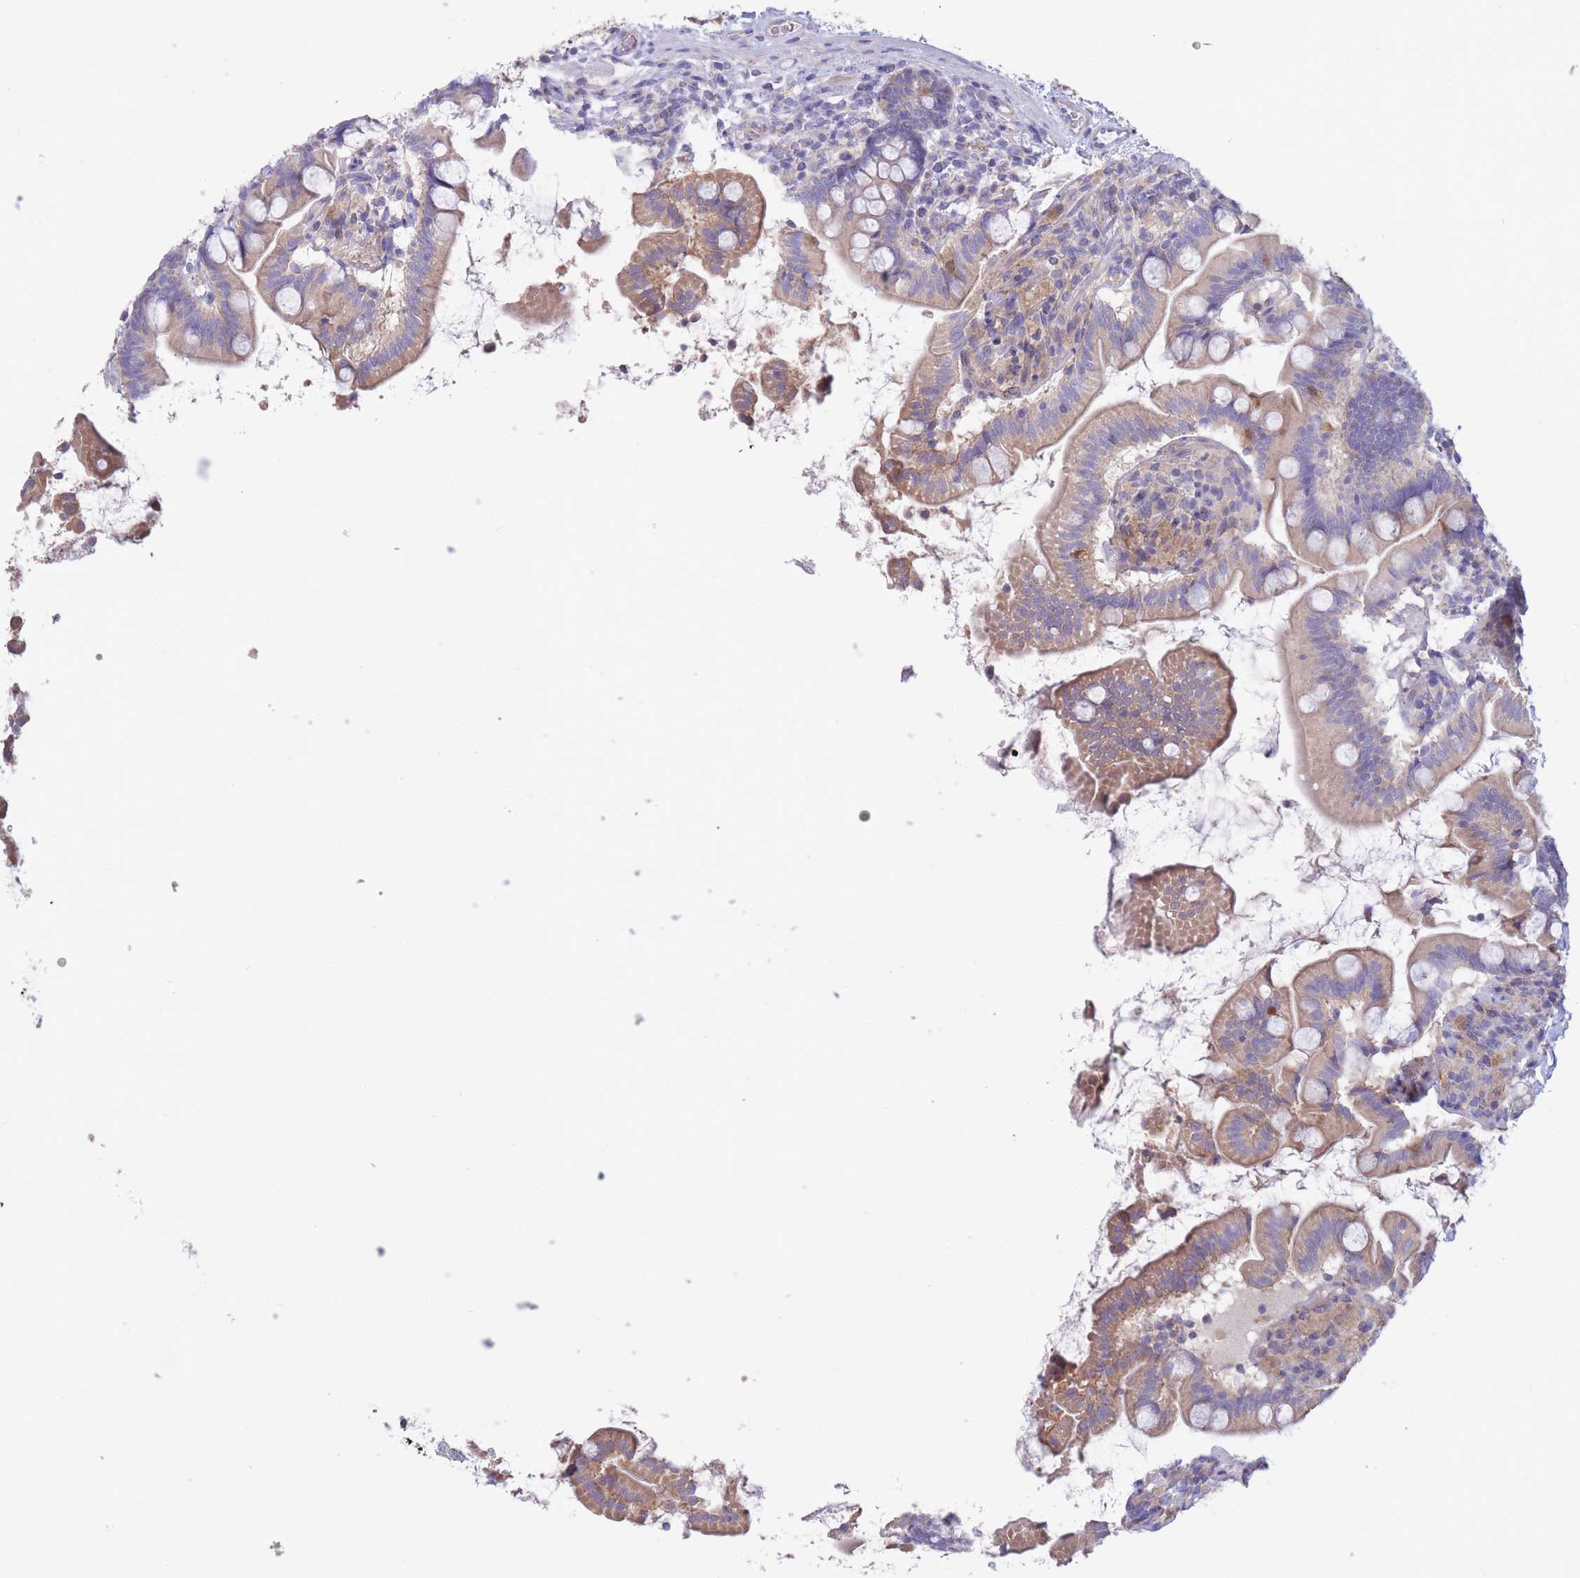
{"staining": {"intensity": "moderate", "quantity": "25%-75%", "location": "cytoplasmic/membranous"}, "tissue": "small intestine", "cell_type": "Glandular cells", "image_type": "normal", "snomed": [{"axis": "morphology", "description": "Normal tissue, NOS"}, {"axis": "topography", "description": "Small intestine"}], "caption": "Protein staining of benign small intestine demonstrates moderate cytoplasmic/membranous expression in about 25%-75% of glandular cells.", "gene": "ALS2CL", "patient": {"sex": "female", "age": 64}}